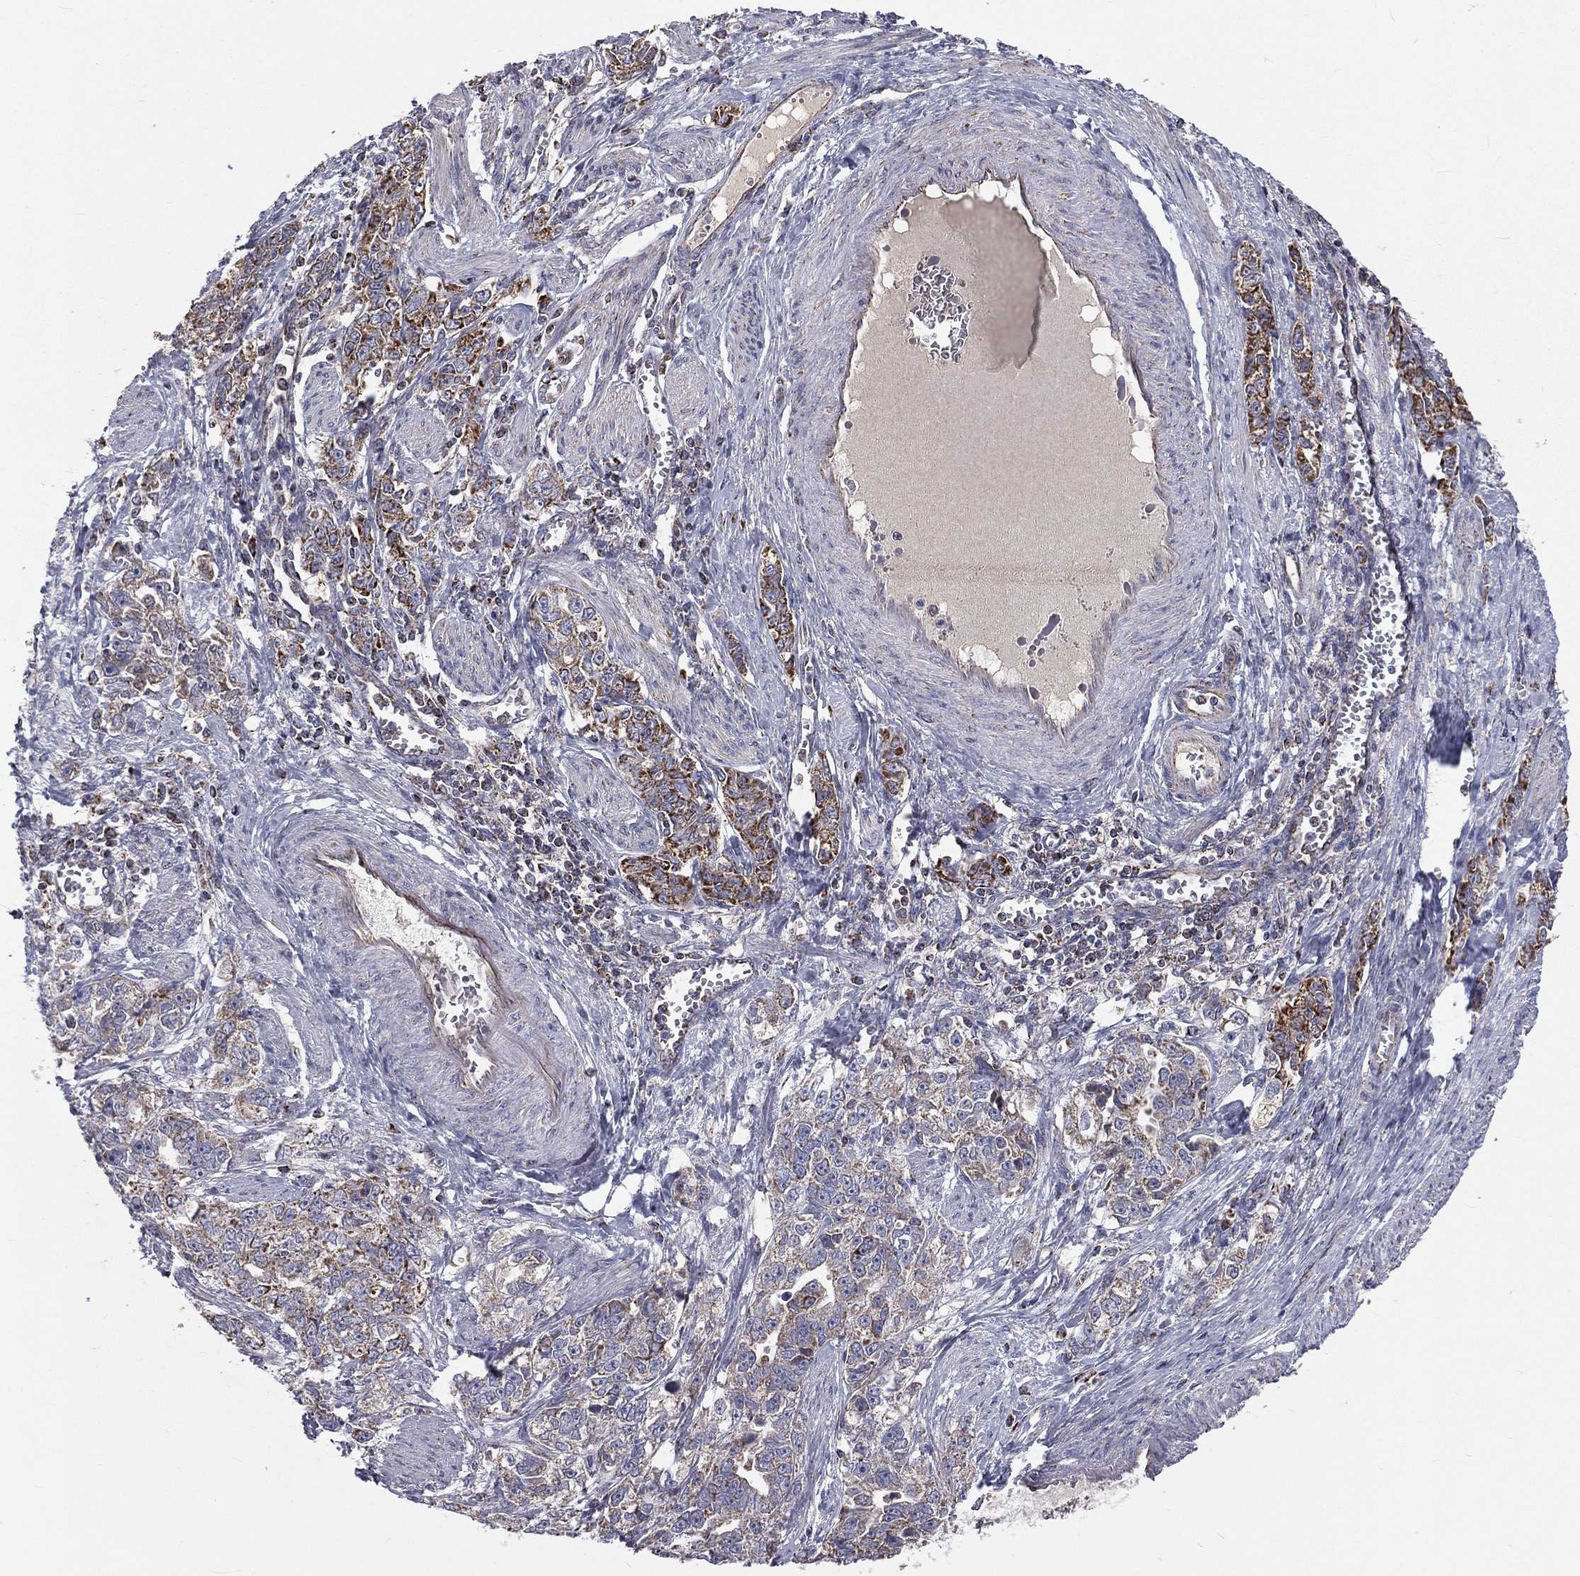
{"staining": {"intensity": "moderate", "quantity": "<25%", "location": "cytoplasmic/membranous"}, "tissue": "ovarian cancer", "cell_type": "Tumor cells", "image_type": "cancer", "snomed": [{"axis": "morphology", "description": "Cystadenocarcinoma, serous, NOS"}, {"axis": "topography", "description": "Ovary"}], "caption": "An image of serous cystadenocarcinoma (ovarian) stained for a protein demonstrates moderate cytoplasmic/membranous brown staining in tumor cells.", "gene": "GPD1", "patient": {"sex": "female", "age": 51}}